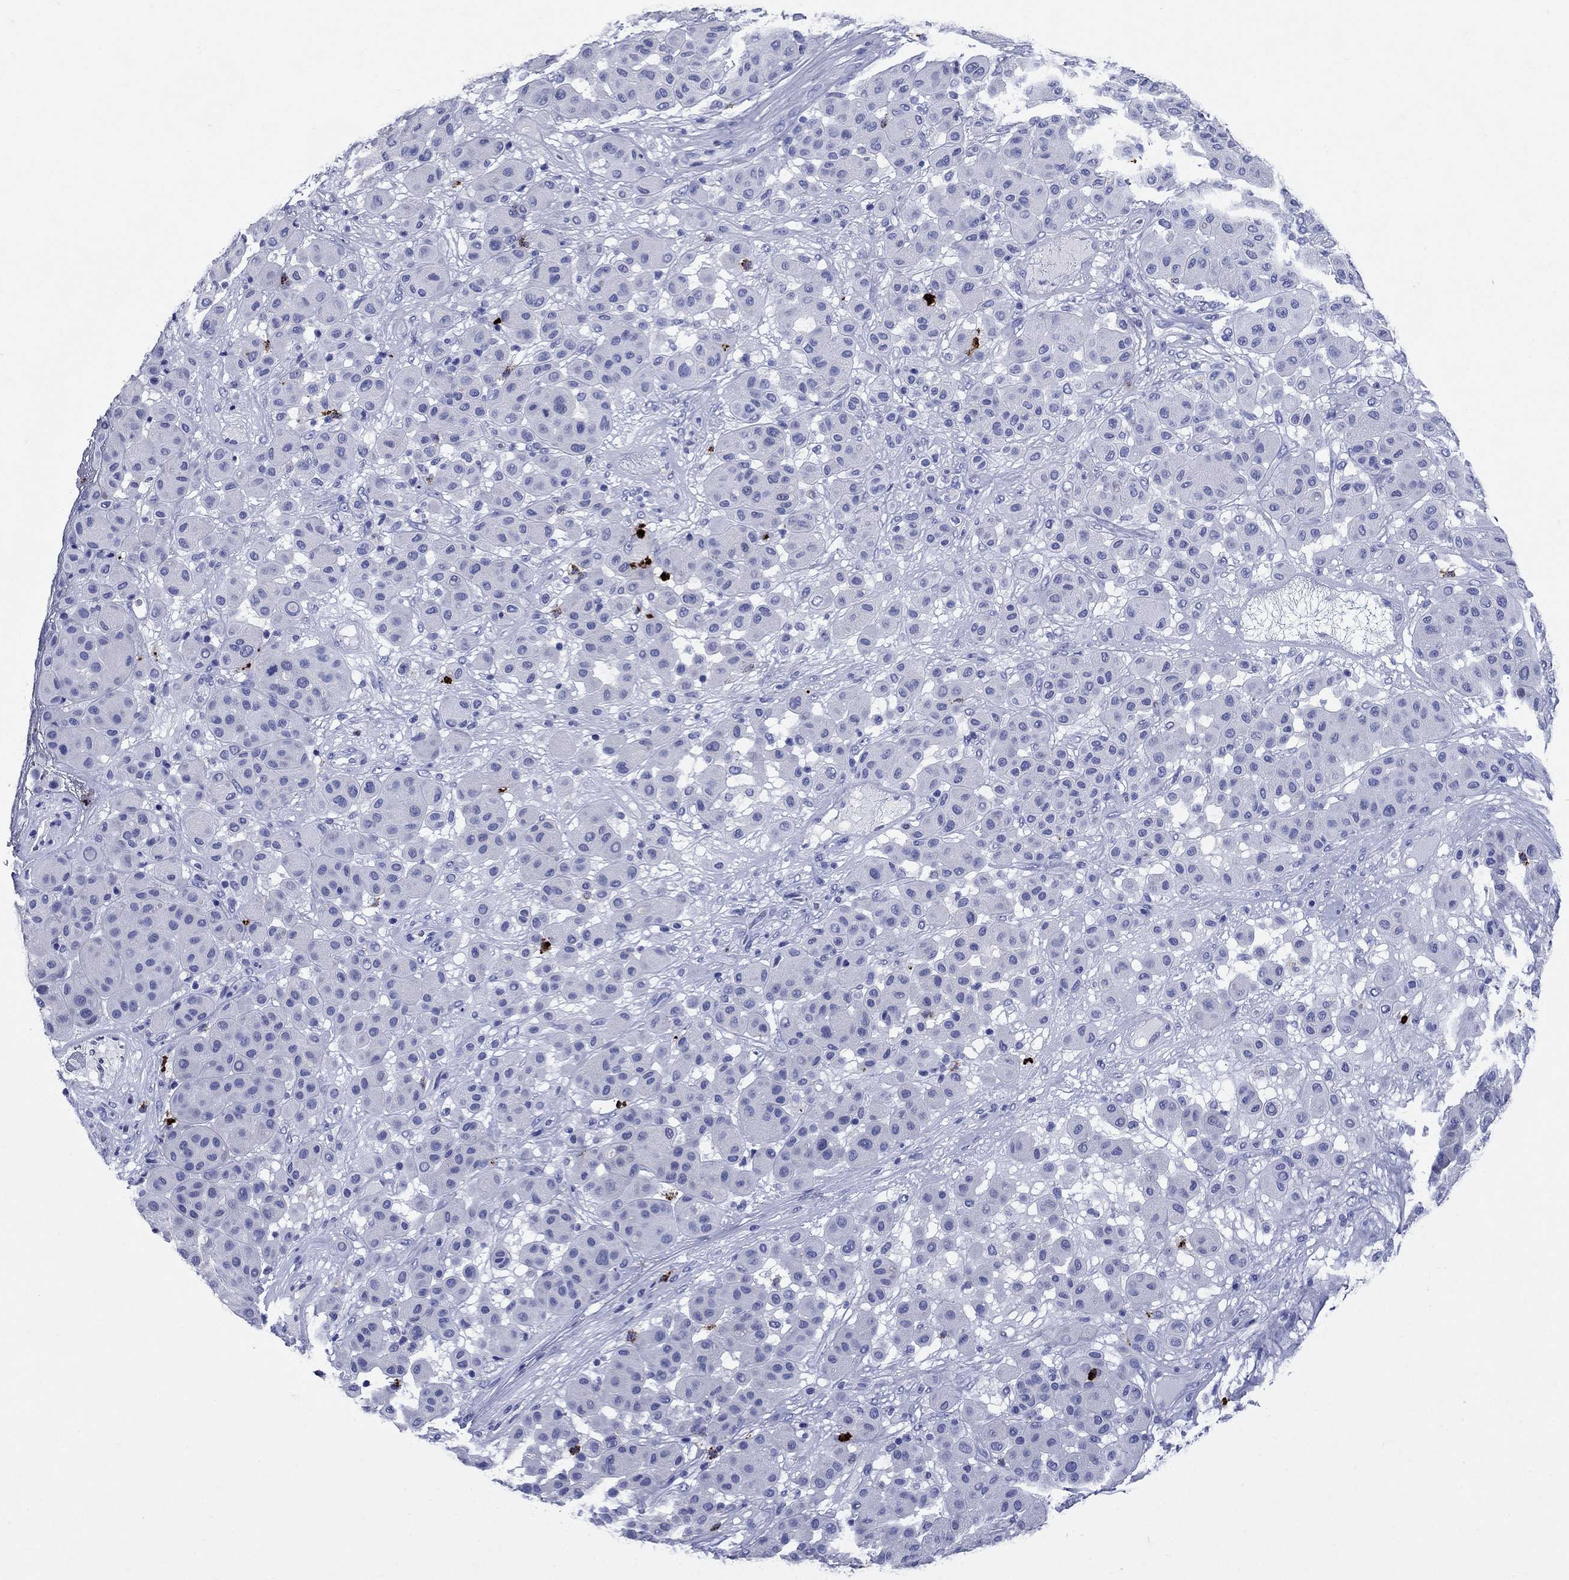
{"staining": {"intensity": "negative", "quantity": "none", "location": "none"}, "tissue": "melanoma", "cell_type": "Tumor cells", "image_type": "cancer", "snomed": [{"axis": "morphology", "description": "Malignant melanoma, Metastatic site"}, {"axis": "topography", "description": "Smooth muscle"}], "caption": "IHC photomicrograph of neoplastic tissue: human malignant melanoma (metastatic site) stained with DAB (3,3'-diaminobenzidine) demonstrates no significant protein staining in tumor cells.", "gene": "AZU1", "patient": {"sex": "male", "age": 41}}